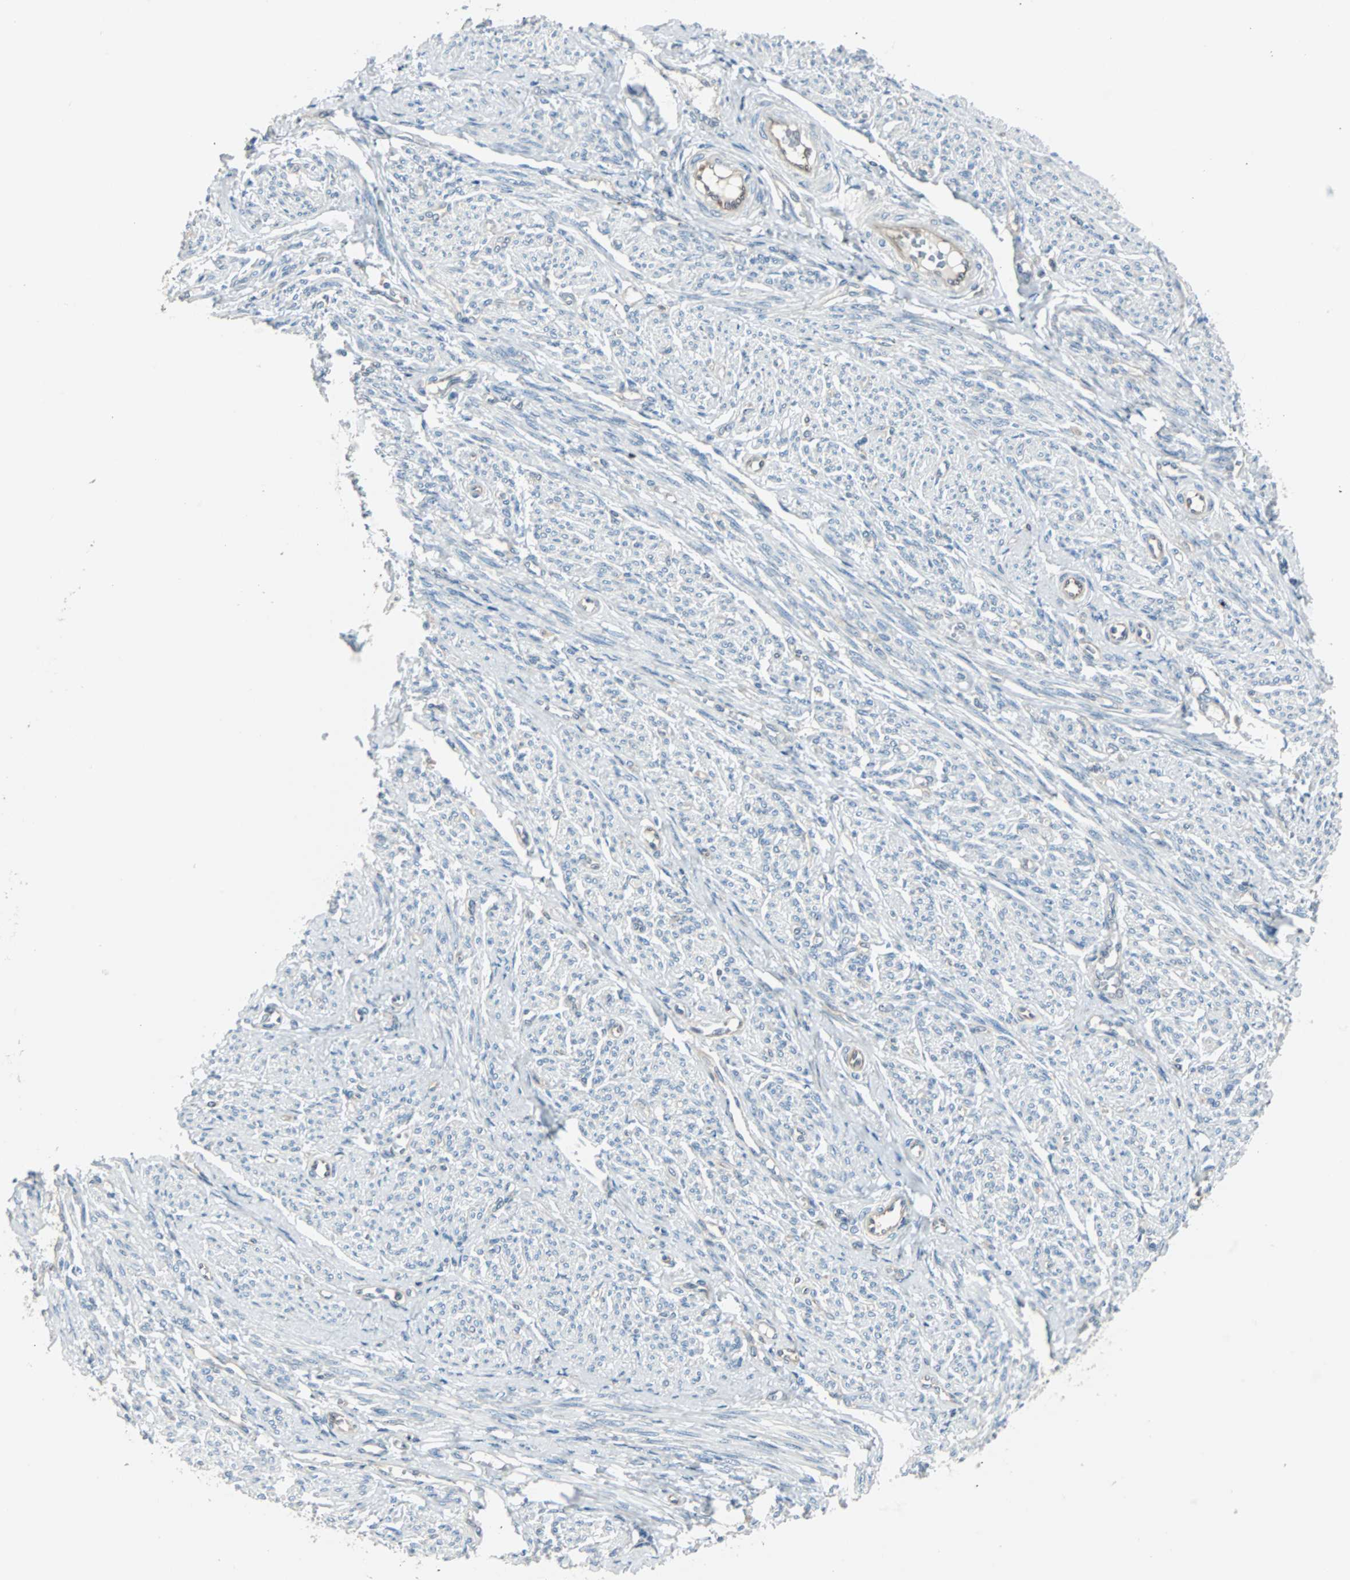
{"staining": {"intensity": "negative", "quantity": "none", "location": "none"}, "tissue": "smooth muscle", "cell_type": "Smooth muscle cells", "image_type": "normal", "snomed": [{"axis": "morphology", "description": "Normal tissue, NOS"}, {"axis": "topography", "description": "Smooth muscle"}], "caption": "DAB immunohistochemical staining of unremarkable smooth muscle displays no significant expression in smooth muscle cells. Nuclei are stained in blue.", "gene": "SWAP70", "patient": {"sex": "female", "age": 65}}